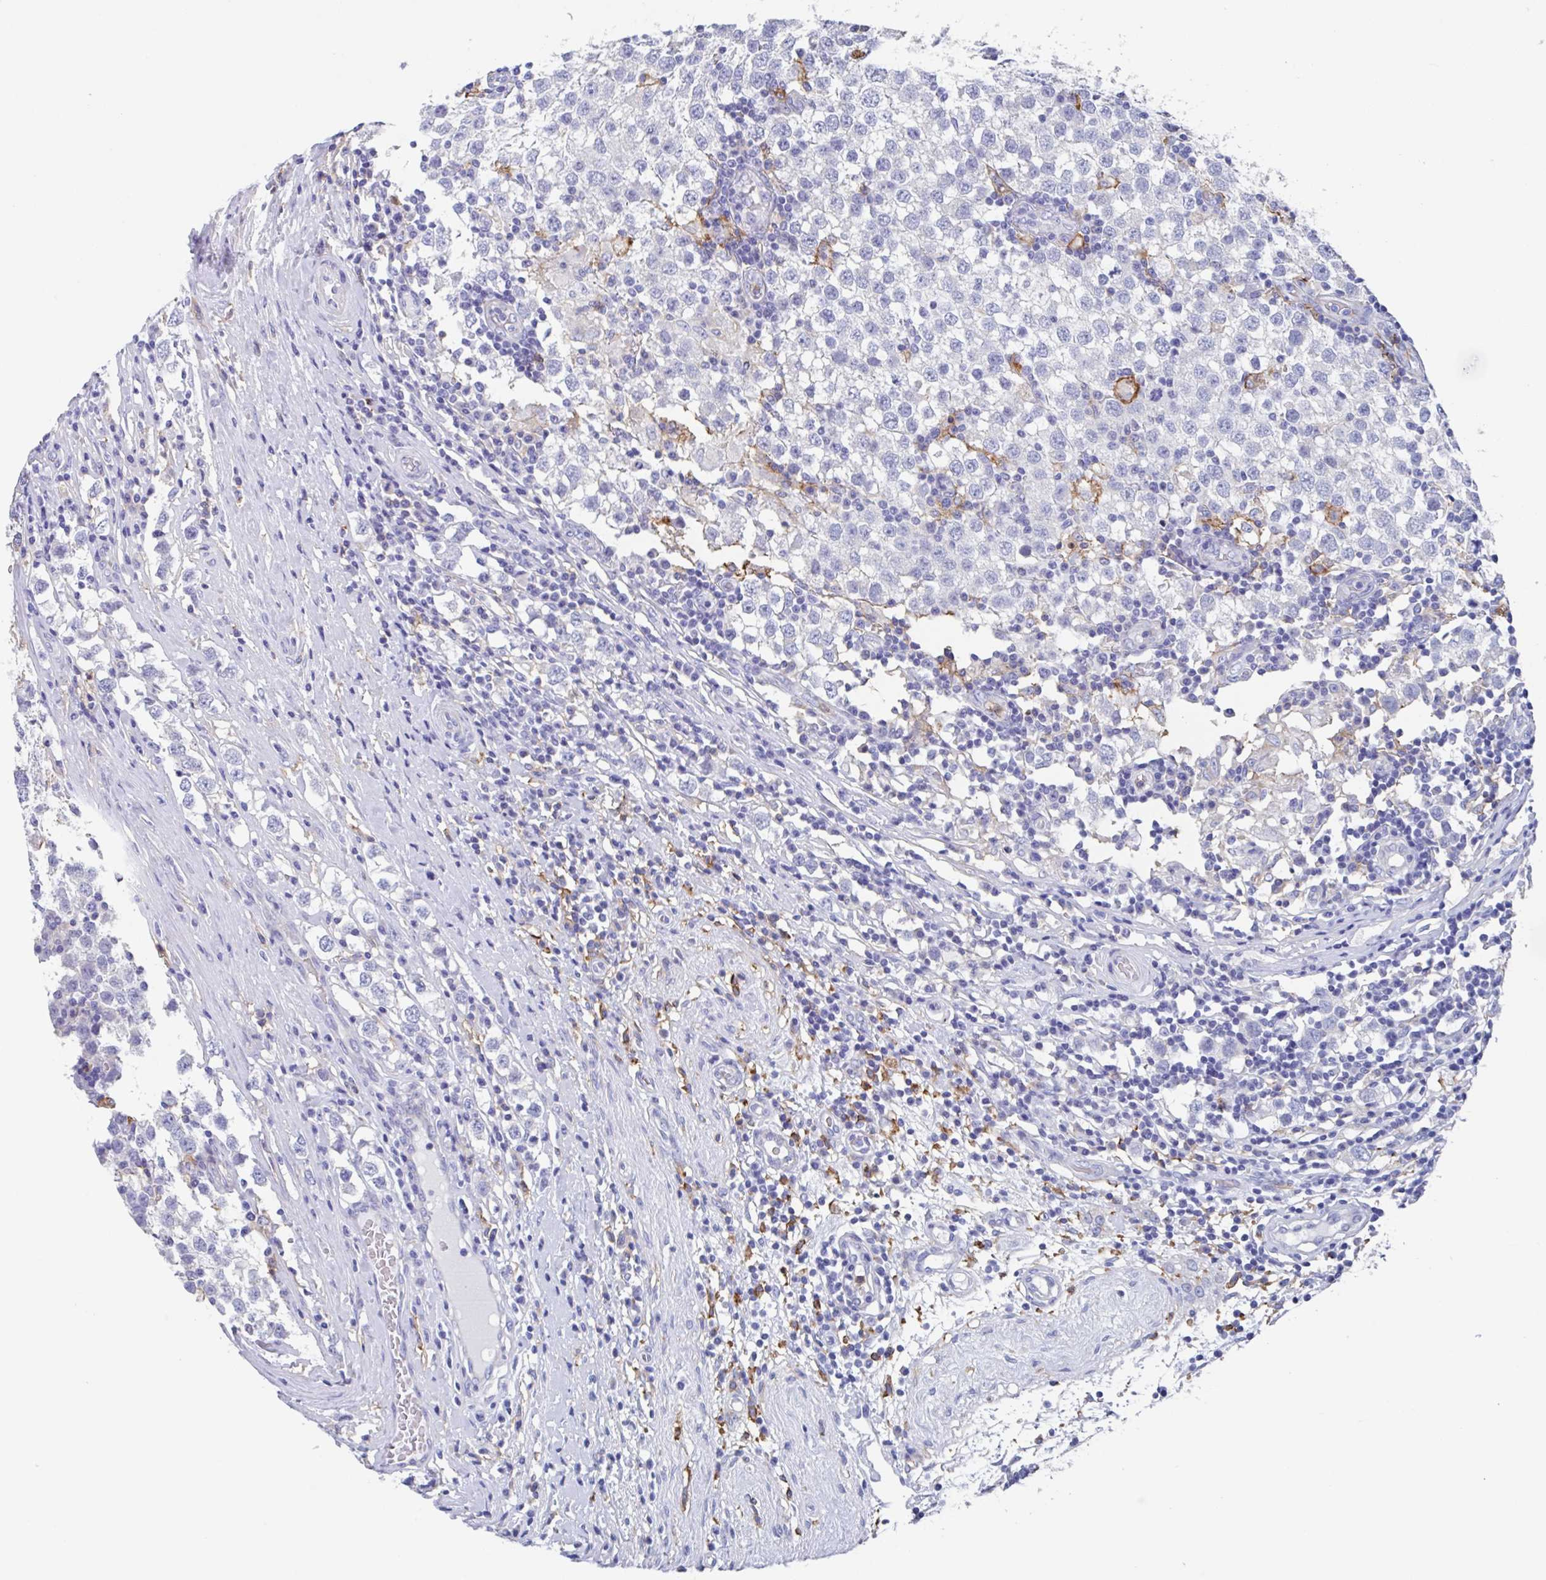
{"staining": {"intensity": "negative", "quantity": "none", "location": "none"}, "tissue": "testis cancer", "cell_type": "Tumor cells", "image_type": "cancer", "snomed": [{"axis": "morphology", "description": "Seminoma, NOS"}, {"axis": "topography", "description": "Testis"}], "caption": "Immunohistochemical staining of human testis cancer (seminoma) shows no significant positivity in tumor cells. (Brightfield microscopy of DAB (3,3'-diaminobenzidine) immunohistochemistry (IHC) at high magnification).", "gene": "FCGR3A", "patient": {"sex": "male", "age": 34}}